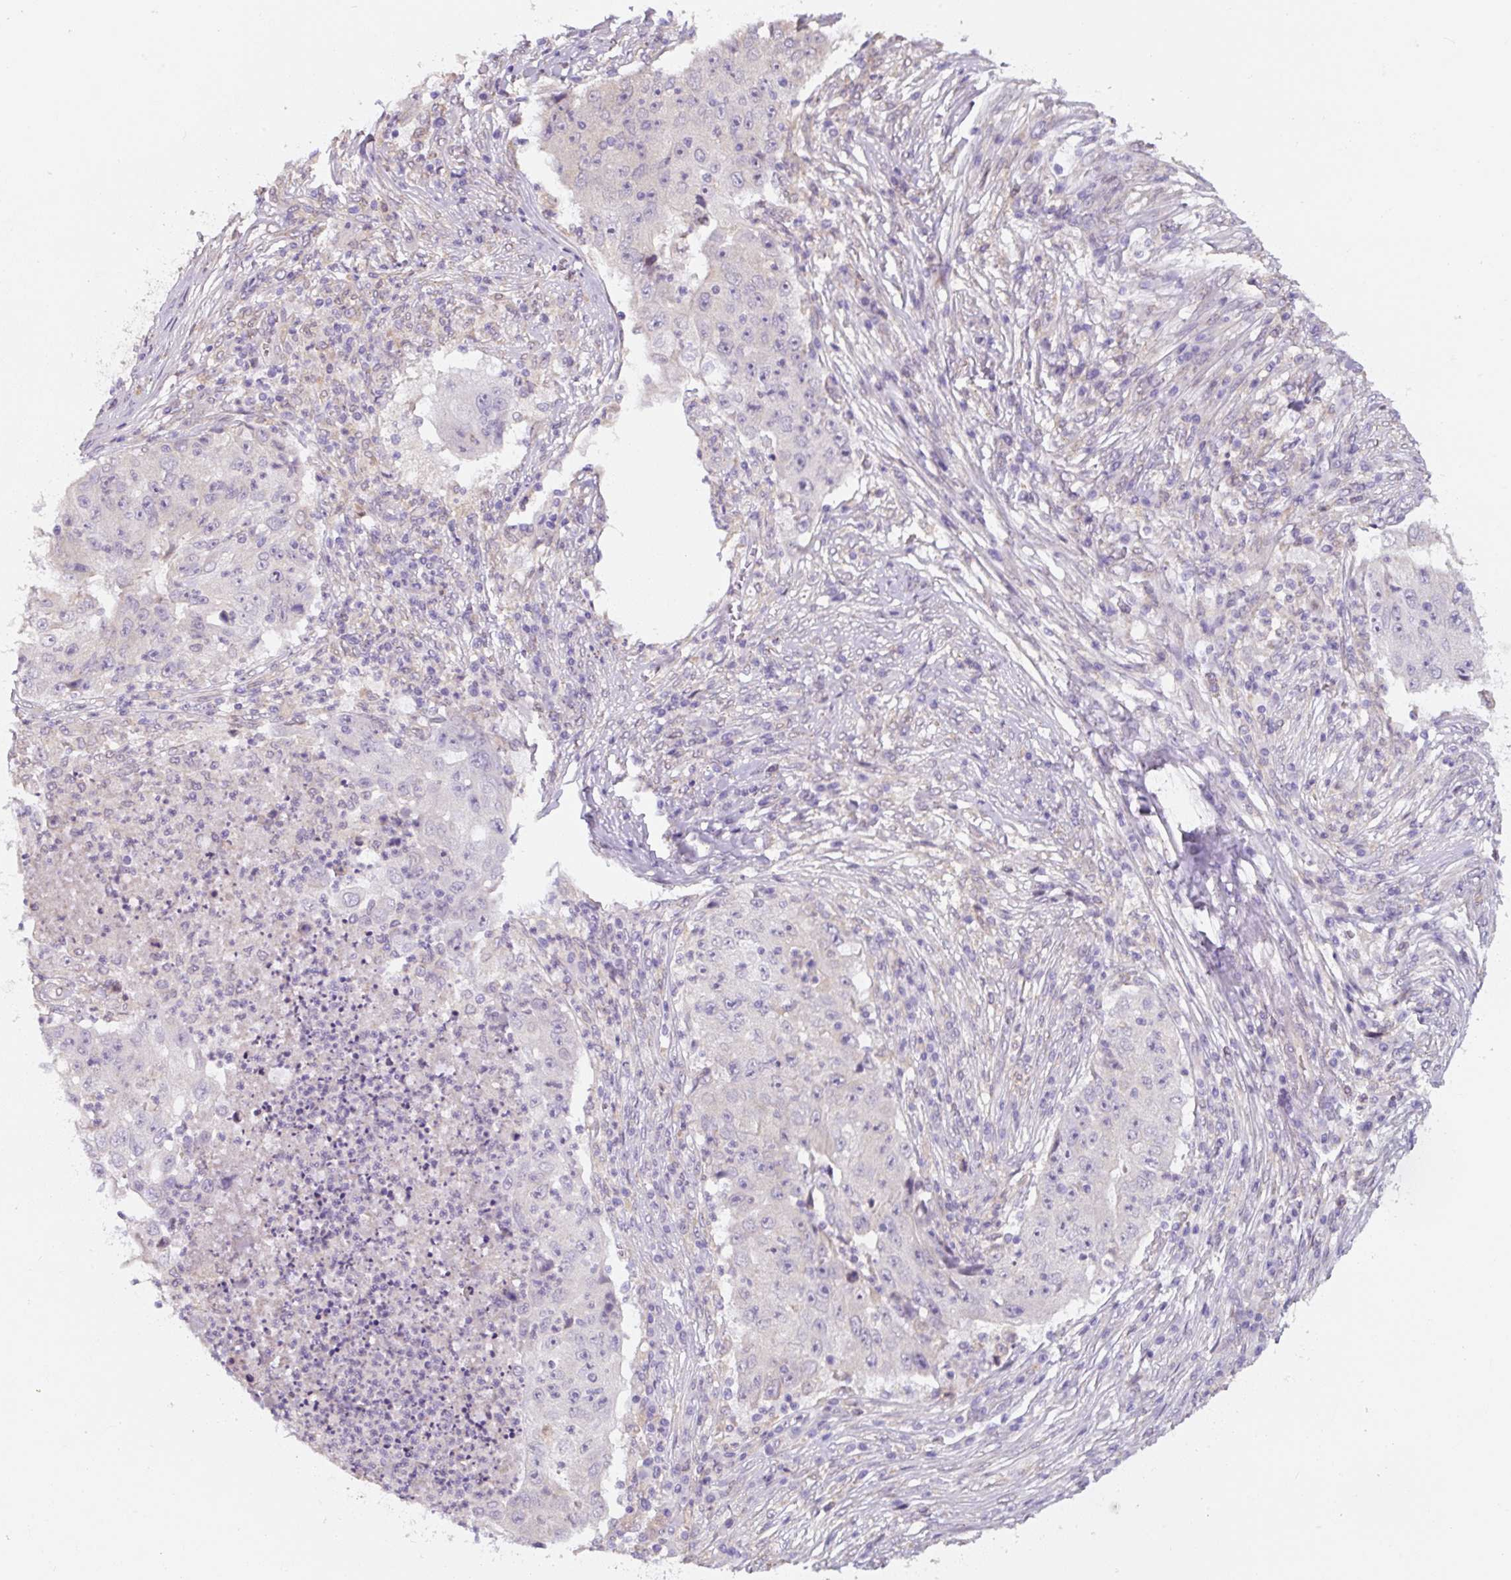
{"staining": {"intensity": "negative", "quantity": "none", "location": "none"}, "tissue": "lung cancer", "cell_type": "Tumor cells", "image_type": "cancer", "snomed": [{"axis": "morphology", "description": "Squamous cell carcinoma, NOS"}, {"axis": "topography", "description": "Lung"}], "caption": "An image of lung cancer stained for a protein demonstrates no brown staining in tumor cells.", "gene": "ASRGL1", "patient": {"sex": "male", "age": 64}}